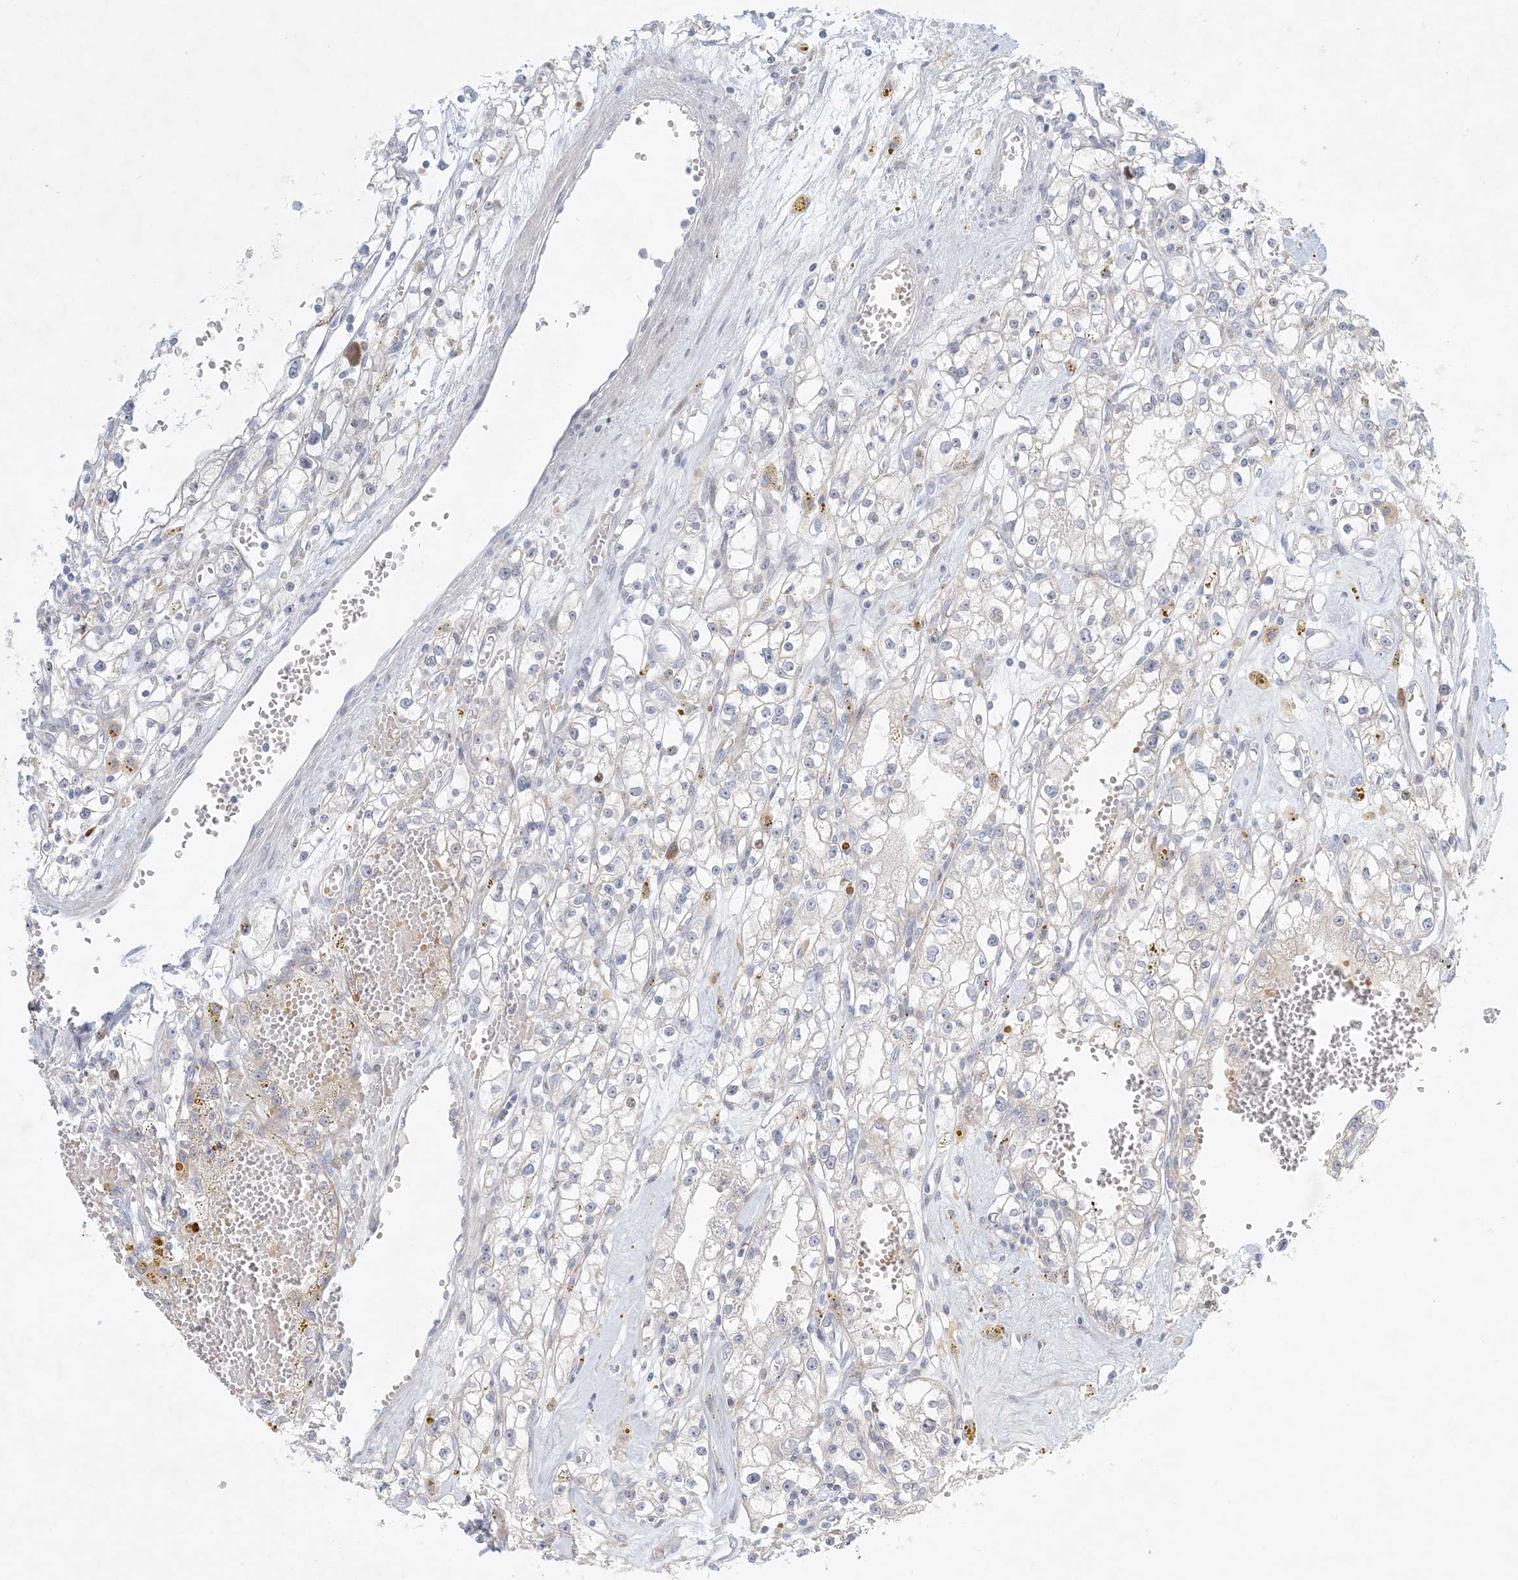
{"staining": {"intensity": "moderate", "quantity": "<25%", "location": "nuclear"}, "tissue": "renal cancer", "cell_type": "Tumor cells", "image_type": "cancer", "snomed": [{"axis": "morphology", "description": "Adenocarcinoma, NOS"}, {"axis": "topography", "description": "Kidney"}], "caption": "Adenocarcinoma (renal) was stained to show a protein in brown. There is low levels of moderate nuclear expression in approximately <25% of tumor cells. (Stains: DAB in brown, nuclei in blue, Microscopy: brightfield microscopy at high magnification).", "gene": "ZNF385D", "patient": {"sex": "male", "age": 56}}